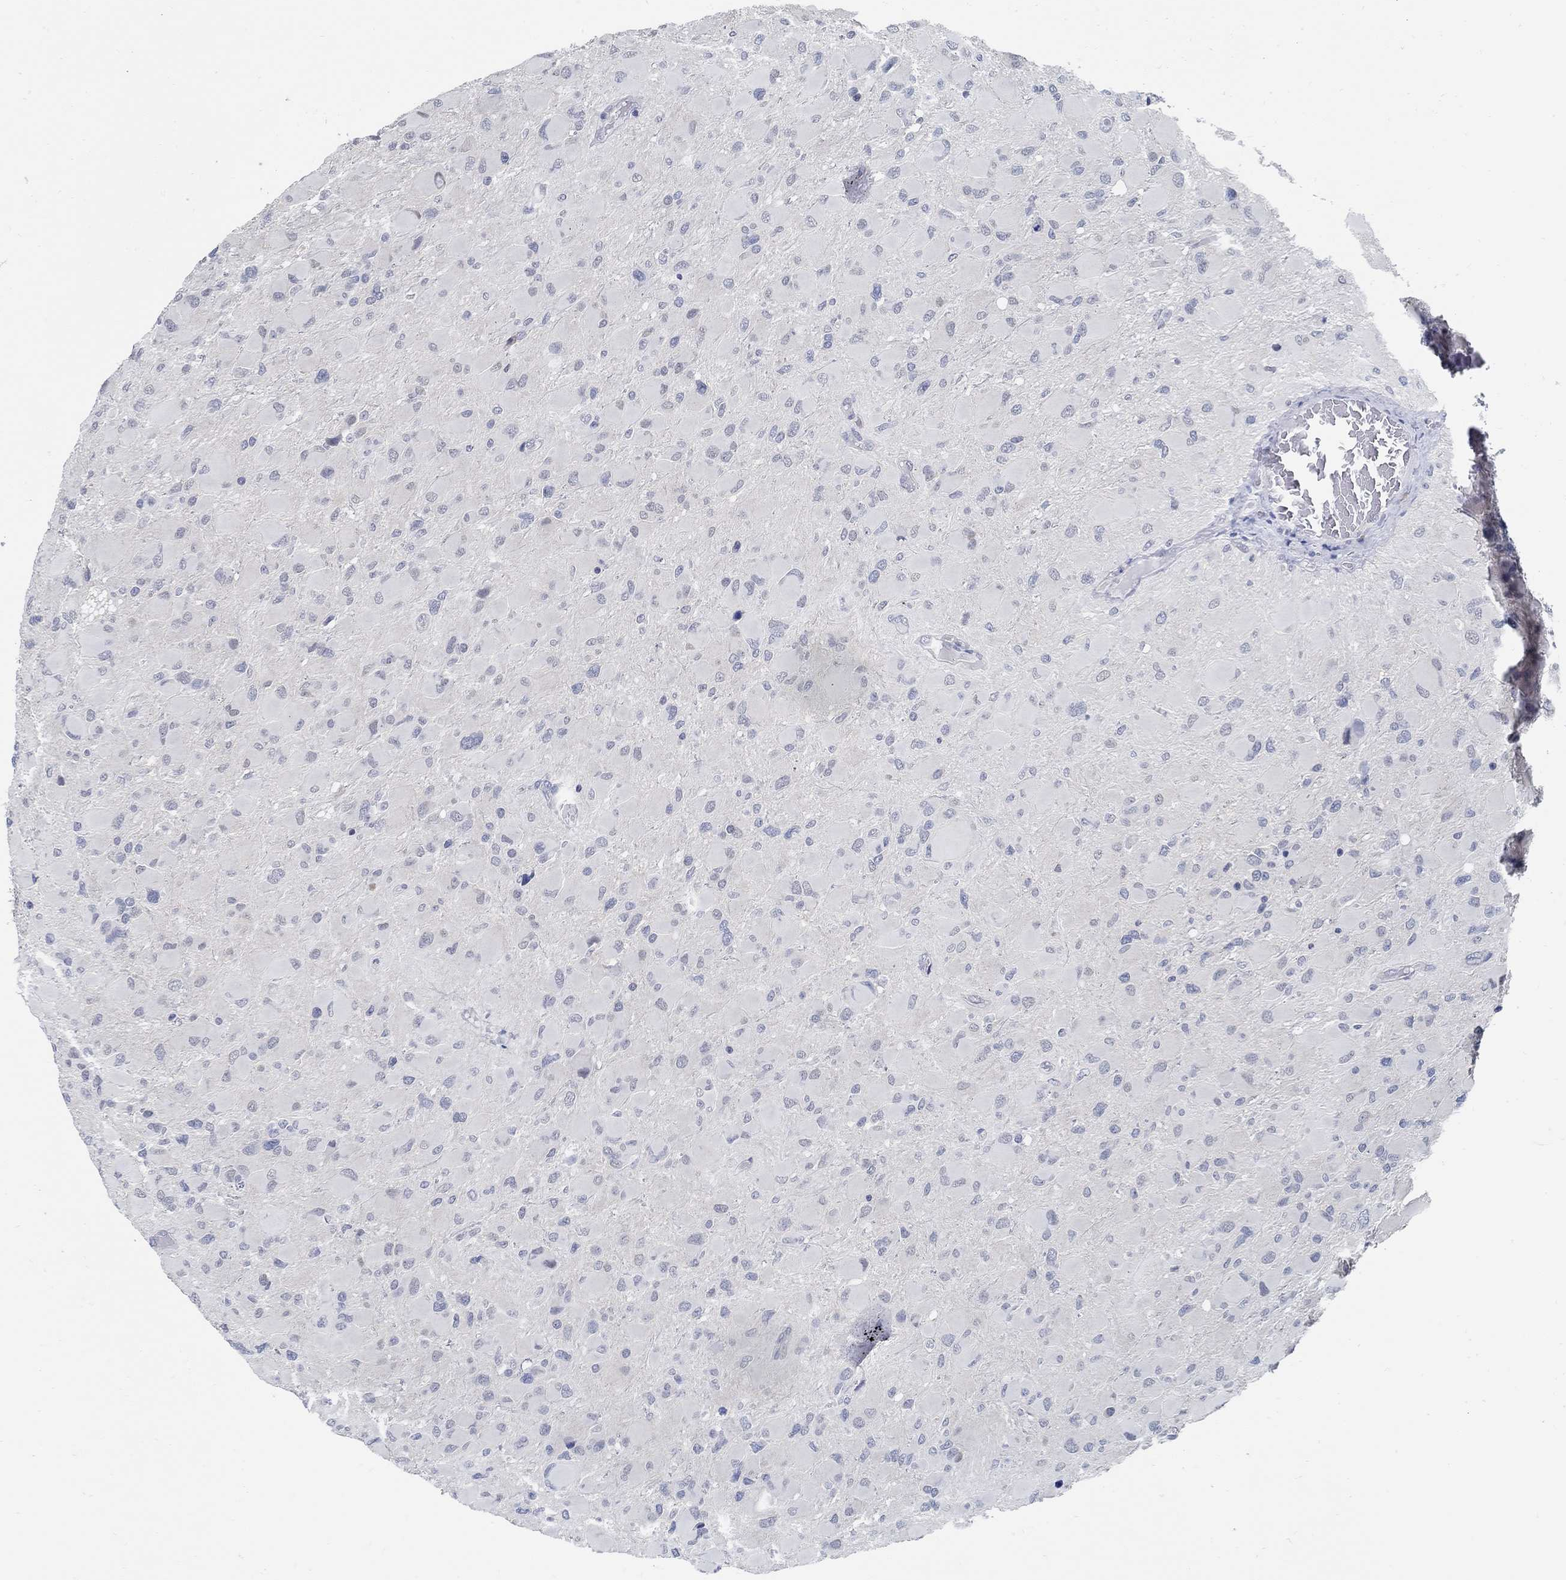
{"staining": {"intensity": "negative", "quantity": "none", "location": "none"}, "tissue": "glioma", "cell_type": "Tumor cells", "image_type": "cancer", "snomed": [{"axis": "morphology", "description": "Glioma, malignant, High grade"}, {"axis": "topography", "description": "Cerebral cortex"}], "caption": "High magnification brightfield microscopy of glioma stained with DAB (3,3'-diaminobenzidine) (brown) and counterstained with hematoxylin (blue): tumor cells show no significant expression.", "gene": "PCDH11X", "patient": {"sex": "female", "age": 36}}